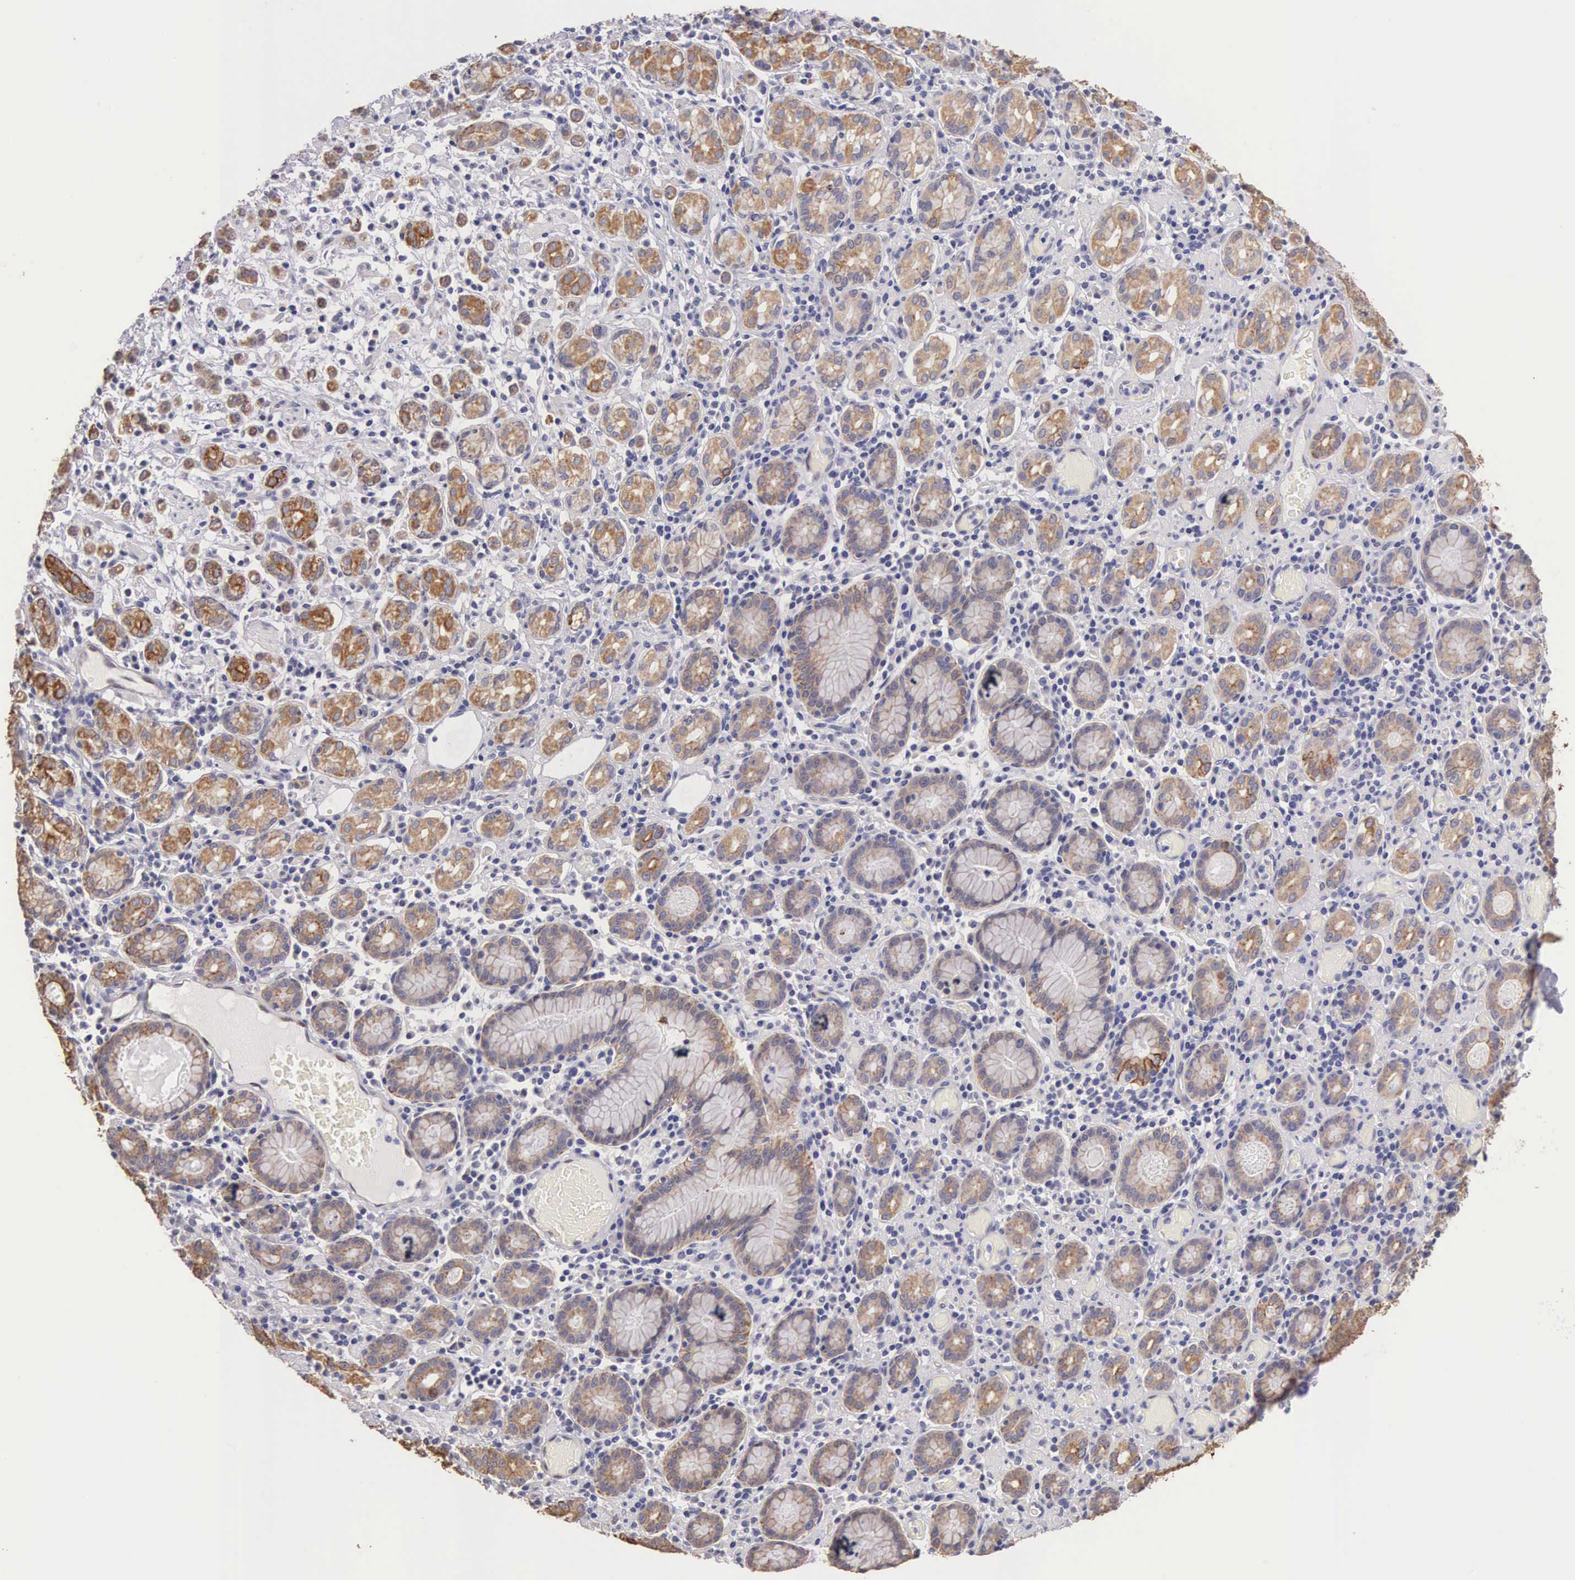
{"staining": {"intensity": "moderate", "quantity": "25%-75%", "location": "cytoplasmic/membranous"}, "tissue": "stomach cancer", "cell_type": "Tumor cells", "image_type": "cancer", "snomed": [{"axis": "morphology", "description": "Adenocarcinoma, NOS"}, {"axis": "topography", "description": "Stomach, lower"}], "caption": "Protein staining of stomach cancer tissue reveals moderate cytoplasmic/membranous positivity in about 25%-75% of tumor cells.", "gene": "PIR", "patient": {"sex": "male", "age": 88}}